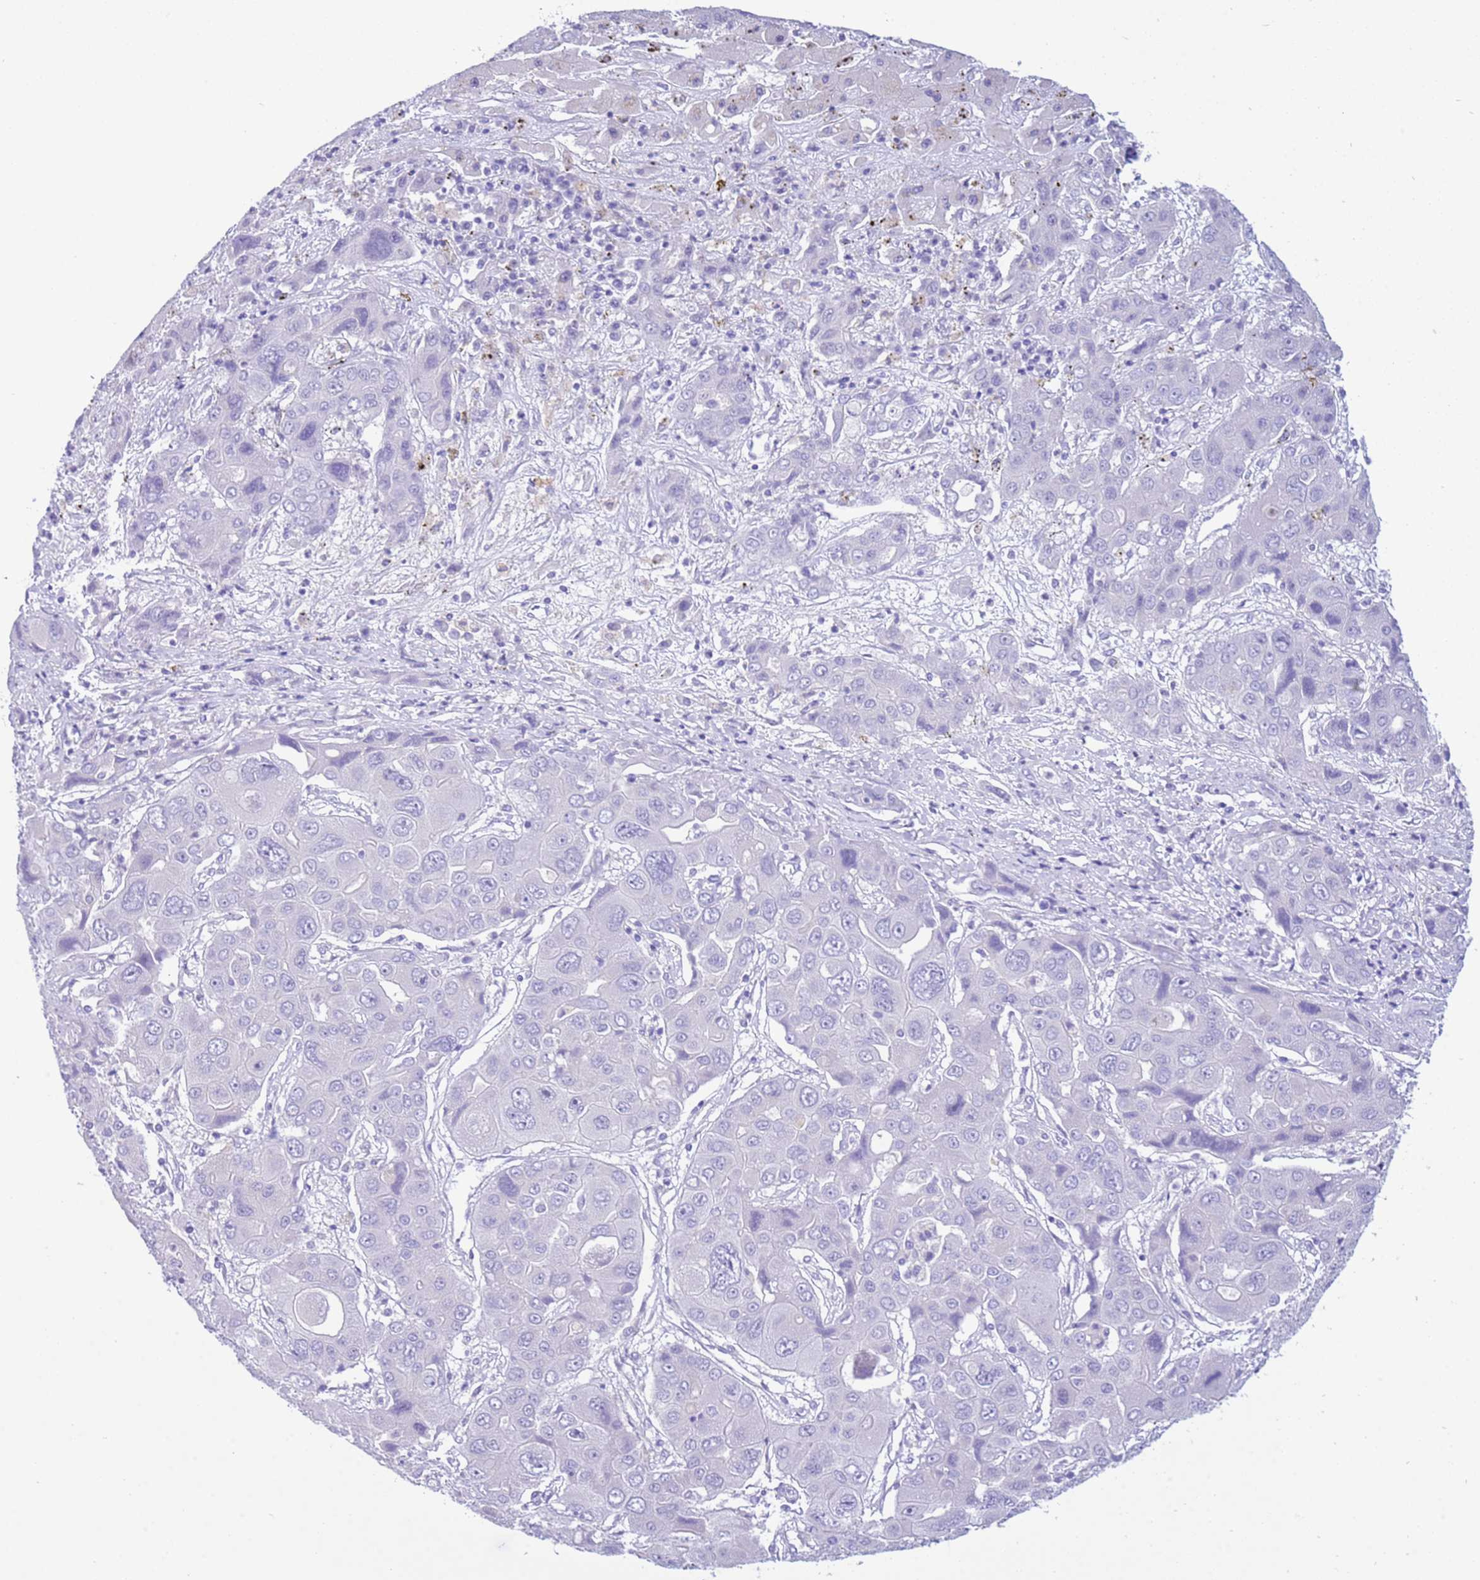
{"staining": {"intensity": "negative", "quantity": "none", "location": "none"}, "tissue": "liver cancer", "cell_type": "Tumor cells", "image_type": "cancer", "snomed": [{"axis": "morphology", "description": "Cholangiocarcinoma"}, {"axis": "topography", "description": "Liver"}], "caption": "Immunohistochemistry (IHC) micrograph of neoplastic tissue: liver cancer (cholangiocarcinoma) stained with DAB displays no significant protein expression in tumor cells.", "gene": "CPB1", "patient": {"sex": "male", "age": 67}}